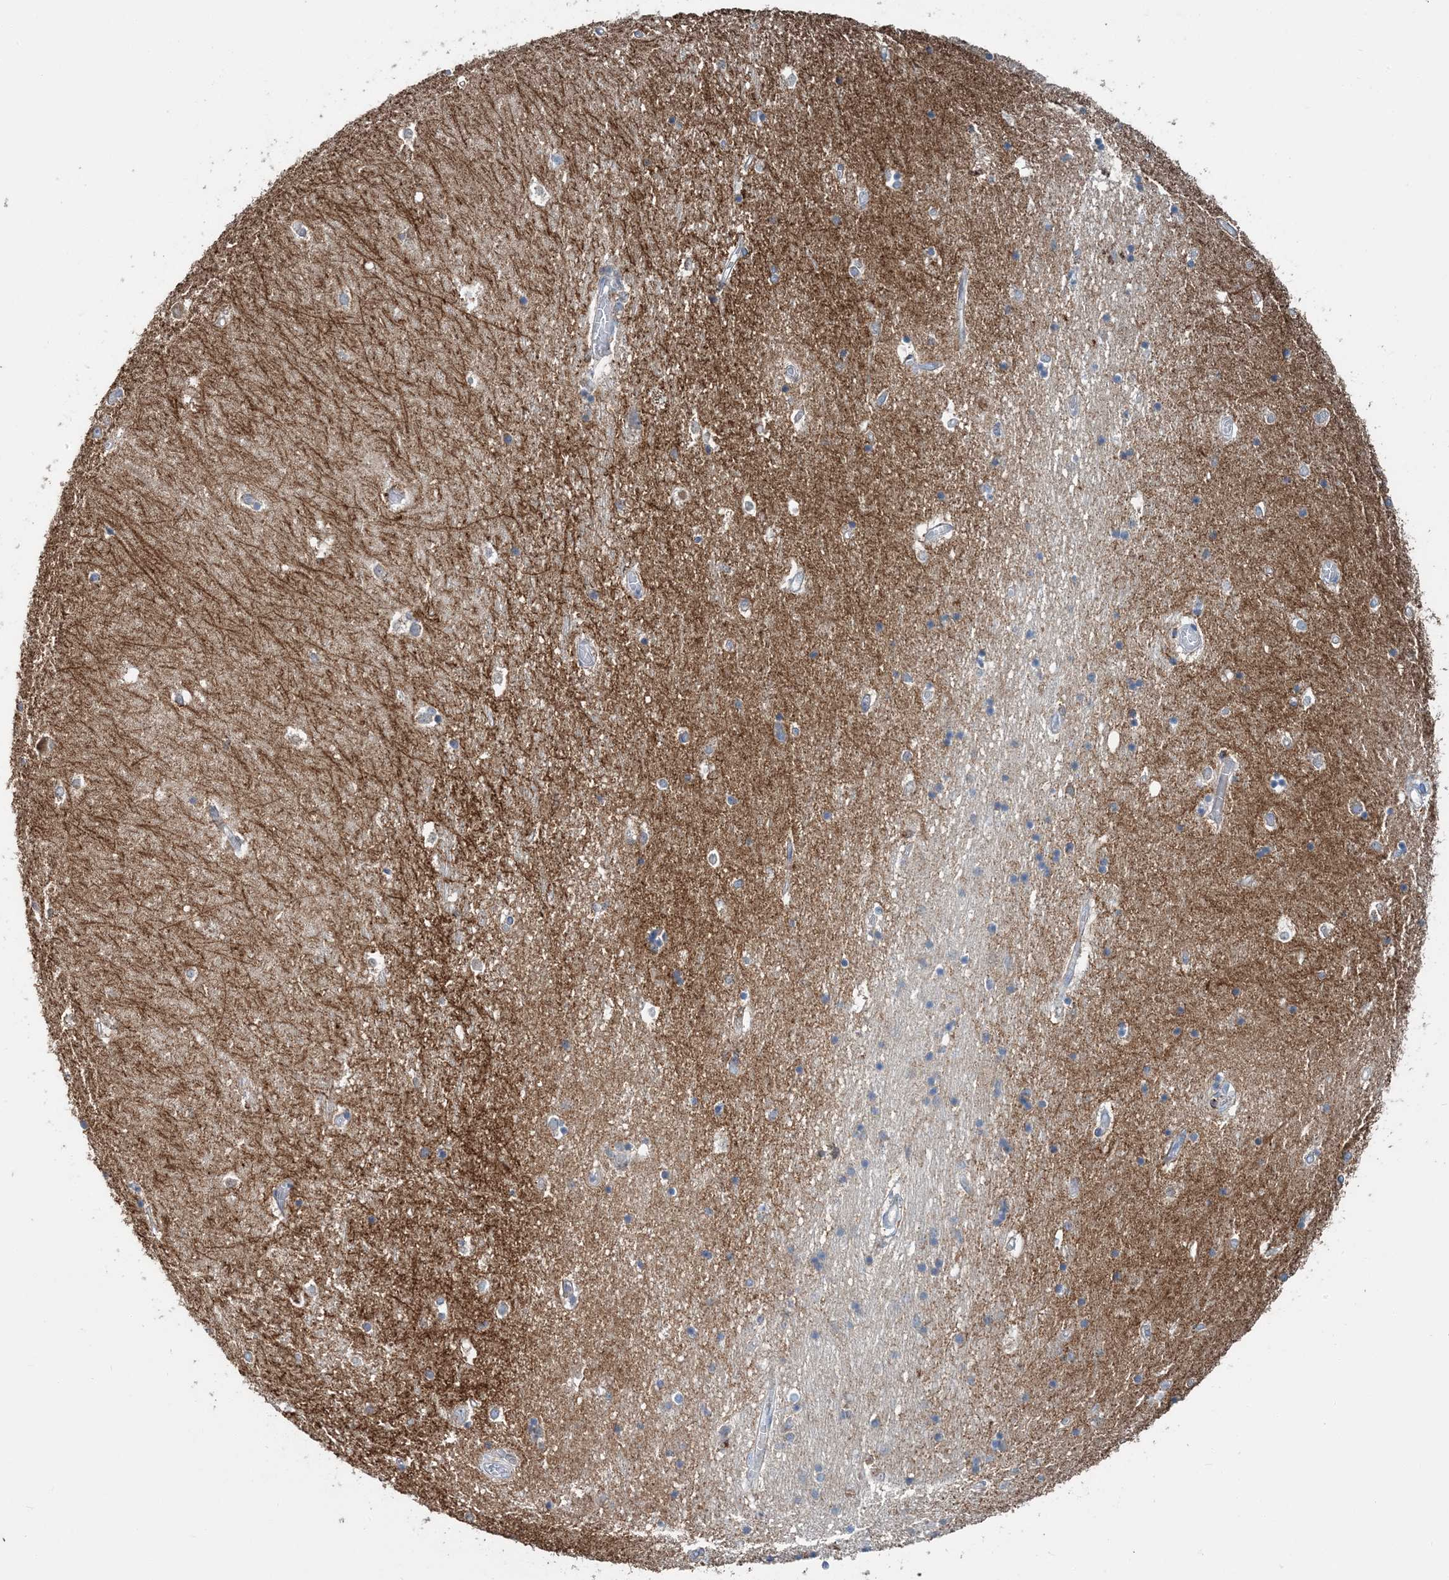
{"staining": {"intensity": "negative", "quantity": "none", "location": "none"}, "tissue": "hippocampus", "cell_type": "Glial cells", "image_type": "normal", "snomed": [{"axis": "morphology", "description": "Normal tissue, NOS"}, {"axis": "topography", "description": "Hippocampus"}], "caption": "Immunohistochemistry (IHC) image of benign hippocampus: human hippocampus stained with DAB (3,3'-diaminobenzidine) reveals no significant protein staining in glial cells. (DAB (3,3'-diaminobenzidine) IHC visualized using brightfield microscopy, high magnification).", "gene": "TMLHE", "patient": {"sex": "male", "age": 45}}